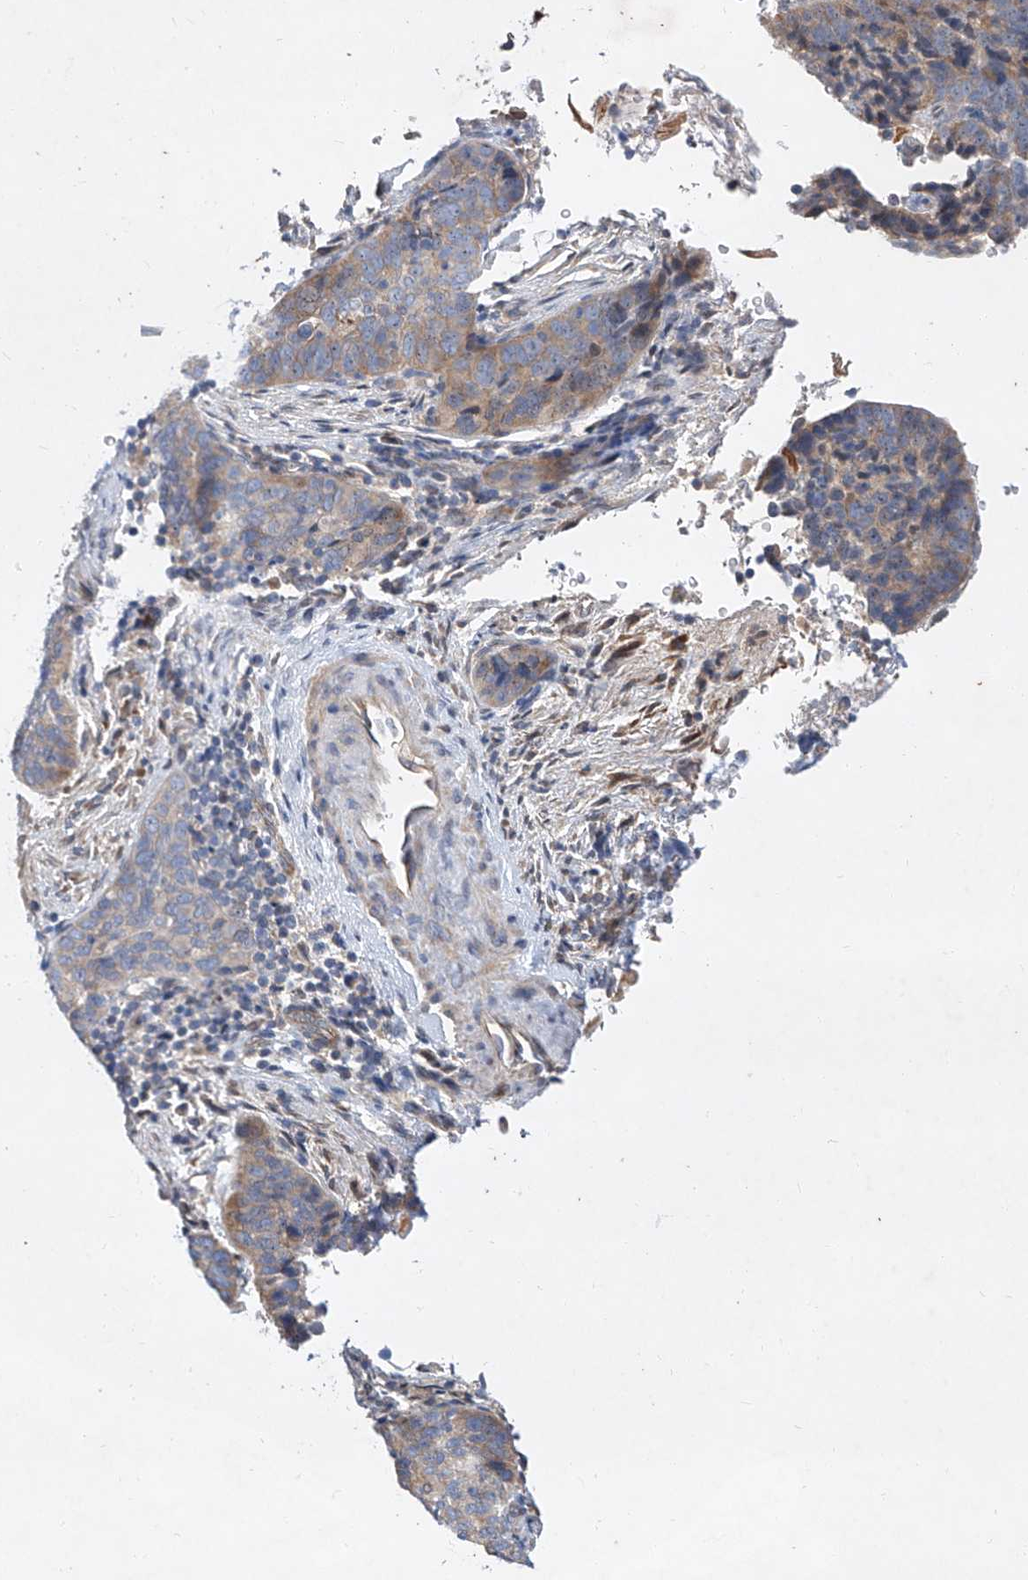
{"staining": {"intensity": "weak", "quantity": "25%-75%", "location": "cytoplasmic/membranous"}, "tissue": "cervical cancer", "cell_type": "Tumor cells", "image_type": "cancer", "snomed": [{"axis": "morphology", "description": "Squamous cell carcinoma, NOS"}, {"axis": "topography", "description": "Cervix"}], "caption": "Weak cytoplasmic/membranous positivity for a protein is seen in approximately 25%-75% of tumor cells of cervical cancer using IHC.", "gene": "DIRAS3", "patient": {"sex": "female", "age": 60}}